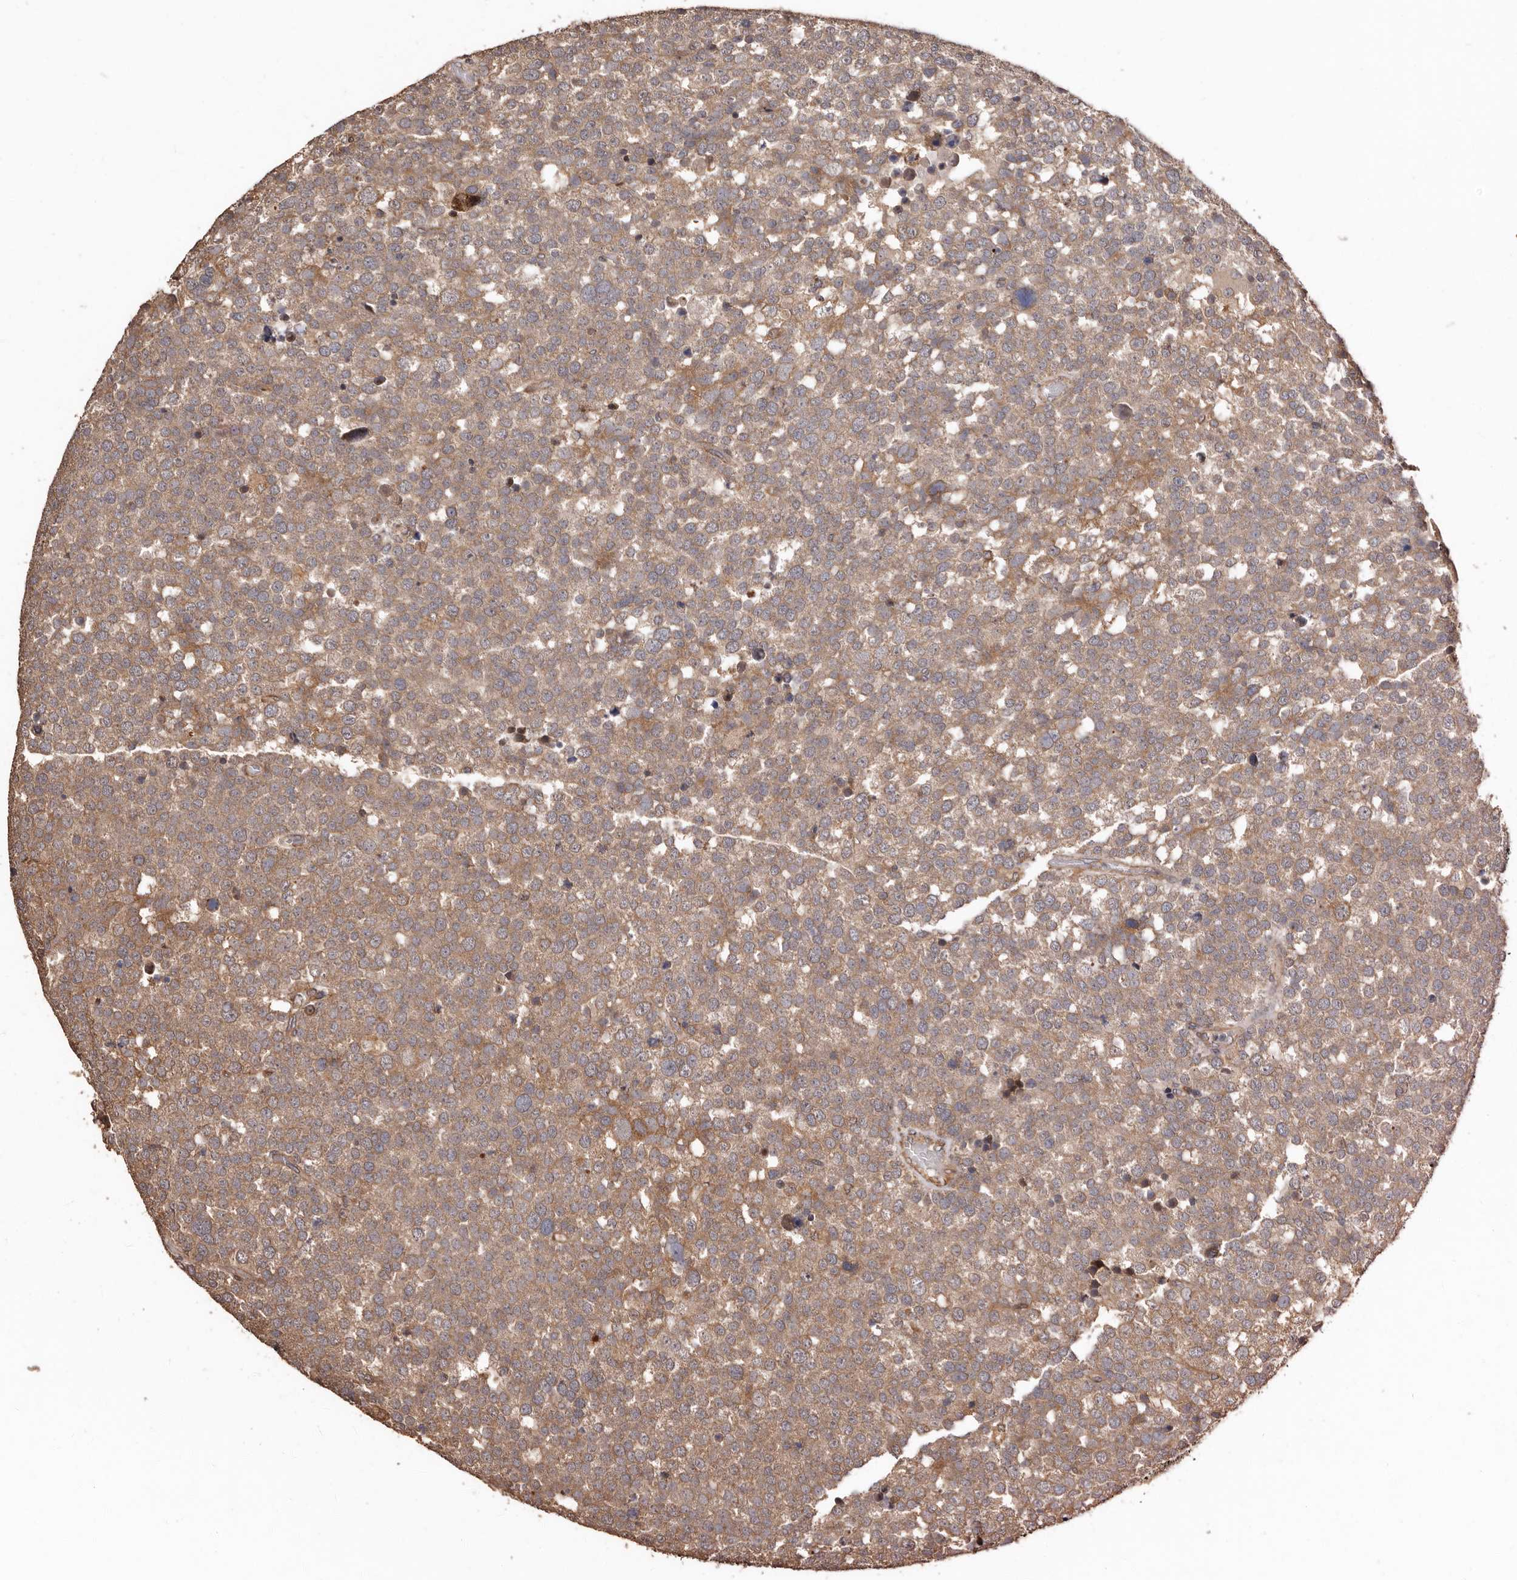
{"staining": {"intensity": "moderate", "quantity": ">75%", "location": "cytoplasmic/membranous"}, "tissue": "testis cancer", "cell_type": "Tumor cells", "image_type": "cancer", "snomed": [{"axis": "morphology", "description": "Seminoma, NOS"}, {"axis": "topography", "description": "Testis"}], "caption": "Seminoma (testis) tissue demonstrates moderate cytoplasmic/membranous expression in approximately >75% of tumor cells, visualized by immunohistochemistry.", "gene": "COQ8B", "patient": {"sex": "male", "age": 71}}